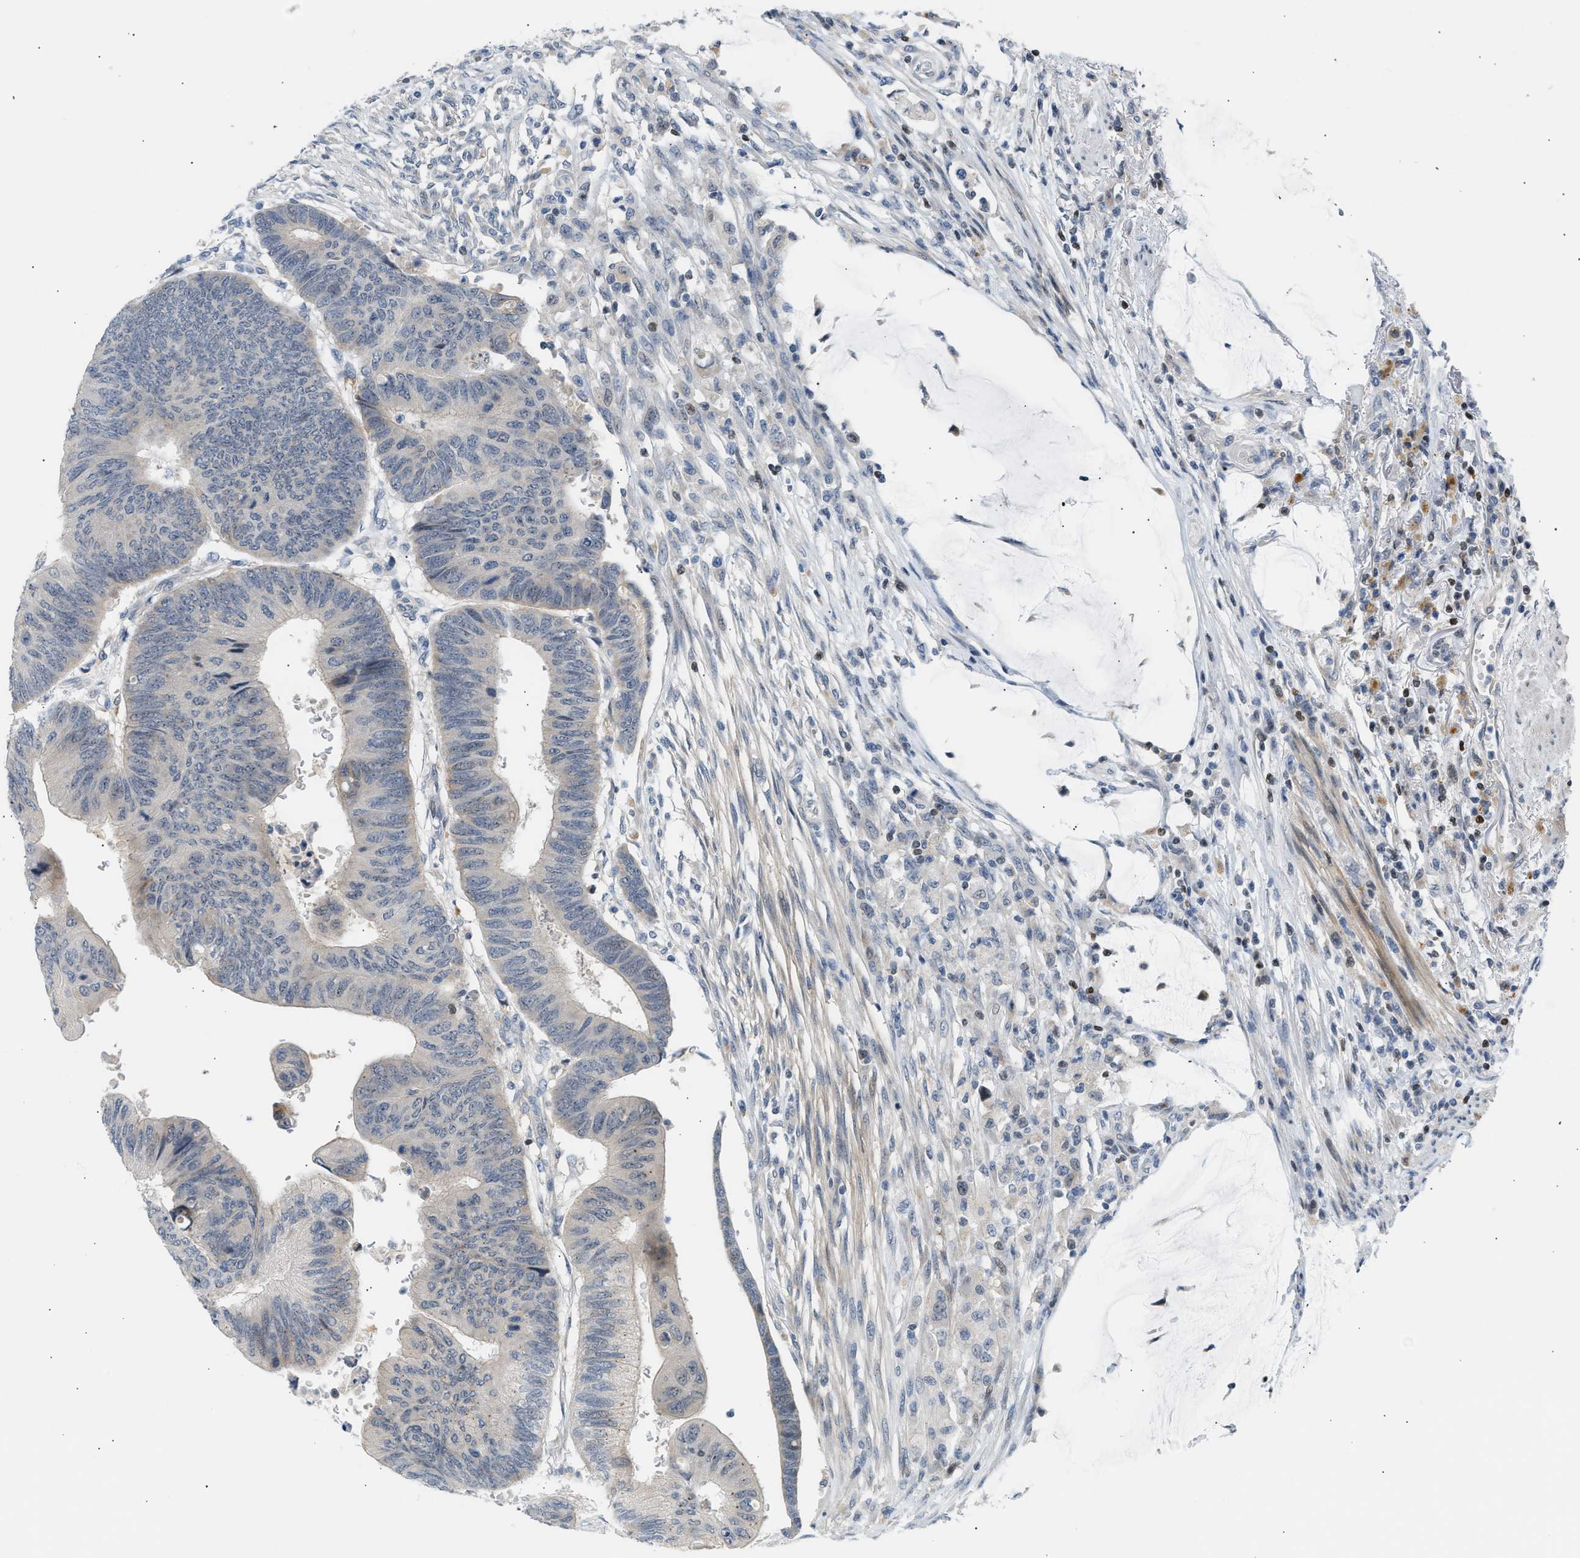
{"staining": {"intensity": "negative", "quantity": "none", "location": "none"}, "tissue": "colorectal cancer", "cell_type": "Tumor cells", "image_type": "cancer", "snomed": [{"axis": "morphology", "description": "Normal tissue, NOS"}, {"axis": "morphology", "description": "Adenocarcinoma, NOS"}, {"axis": "topography", "description": "Rectum"}, {"axis": "topography", "description": "Peripheral nerve tissue"}], "caption": "Human colorectal cancer stained for a protein using IHC demonstrates no staining in tumor cells.", "gene": "NPS", "patient": {"sex": "male", "age": 92}}